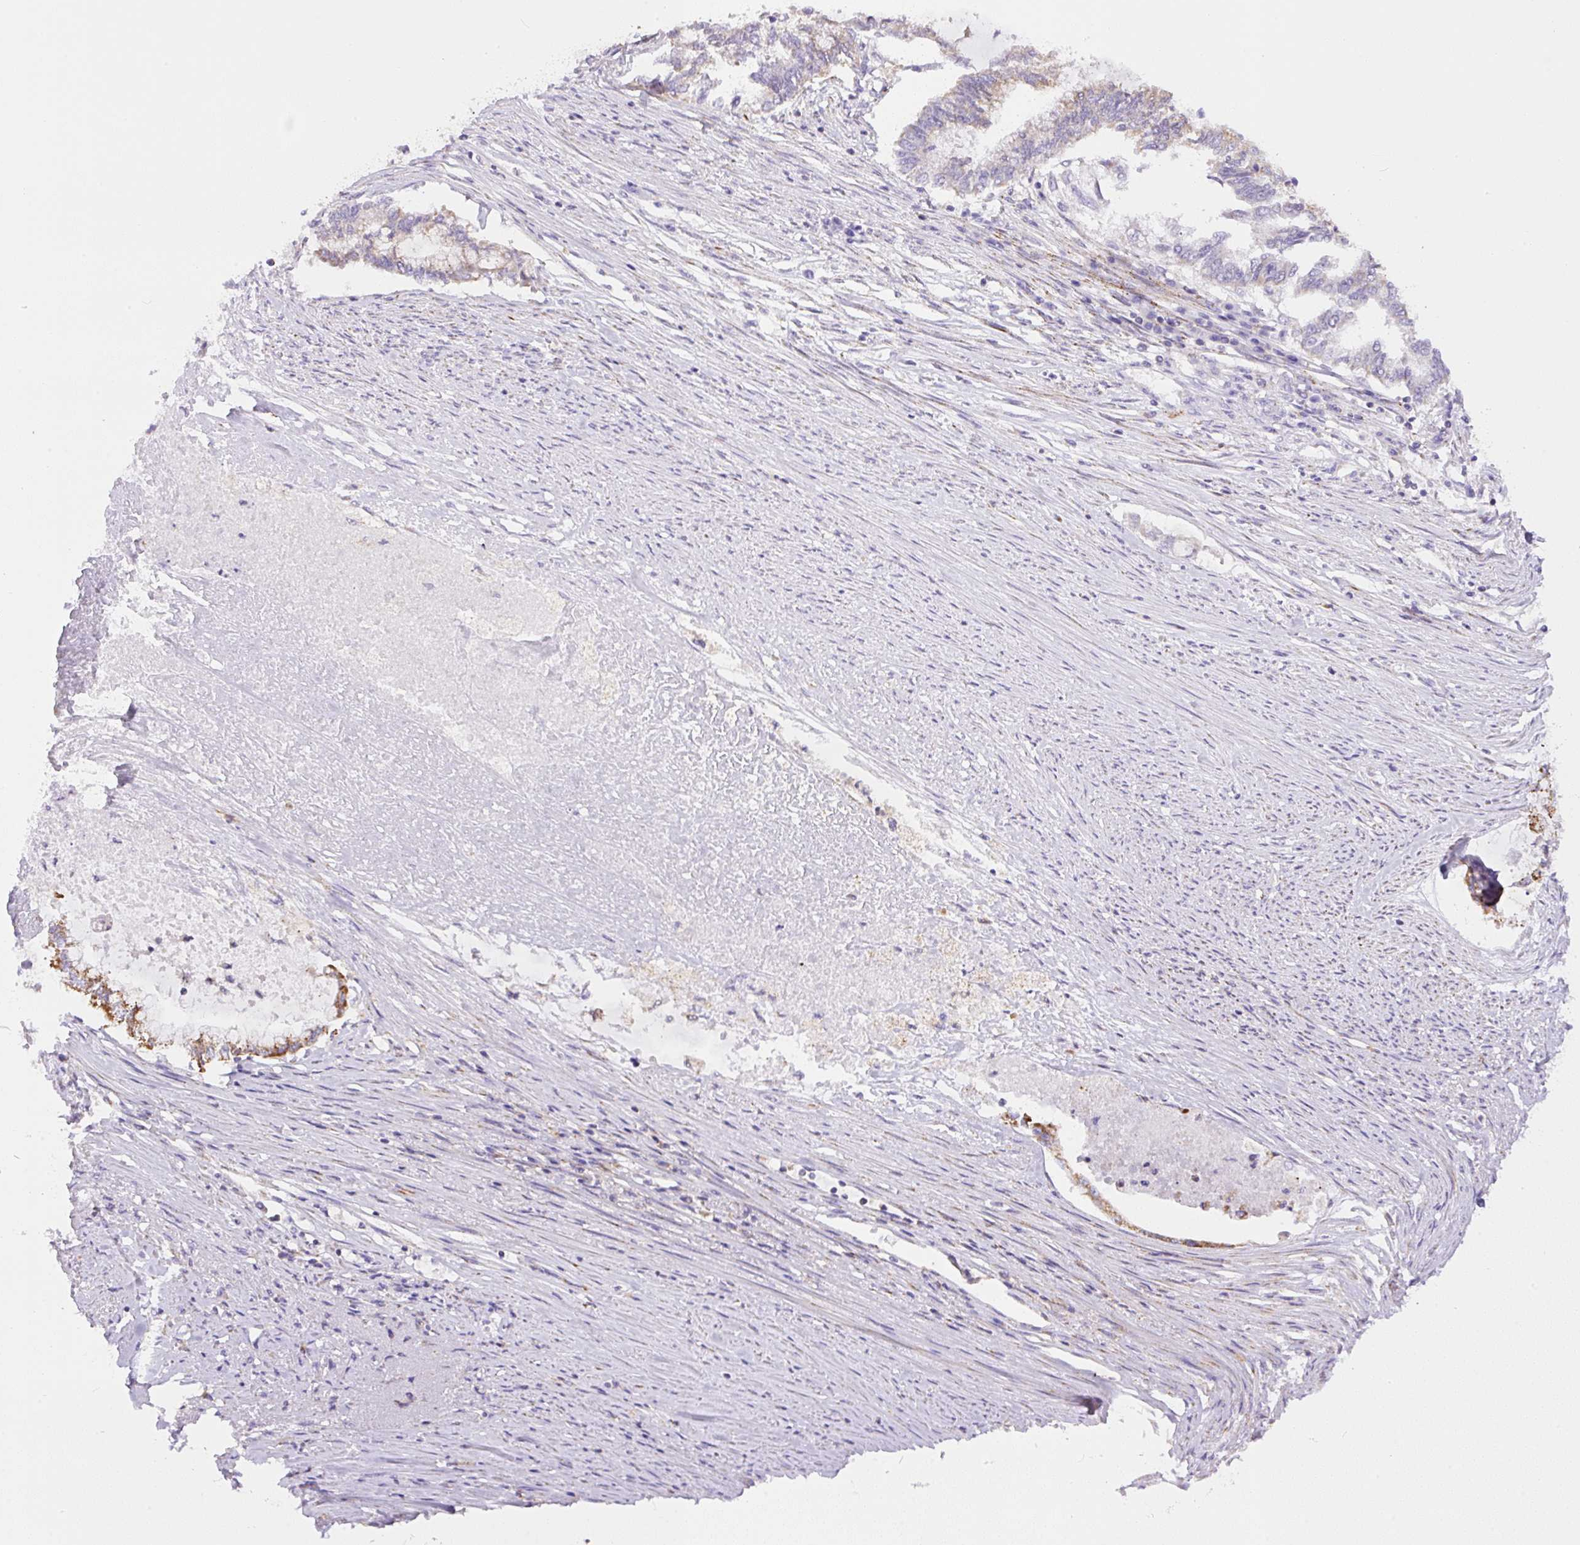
{"staining": {"intensity": "moderate", "quantity": "<25%", "location": "cytoplasmic/membranous"}, "tissue": "endometrial cancer", "cell_type": "Tumor cells", "image_type": "cancer", "snomed": [{"axis": "morphology", "description": "Adenocarcinoma, NOS"}, {"axis": "topography", "description": "Endometrium"}], "caption": "Immunohistochemical staining of endometrial adenocarcinoma shows low levels of moderate cytoplasmic/membranous protein expression in approximately <25% of tumor cells. The protein of interest is shown in brown color, while the nuclei are stained blue.", "gene": "NF1", "patient": {"sex": "female", "age": 79}}